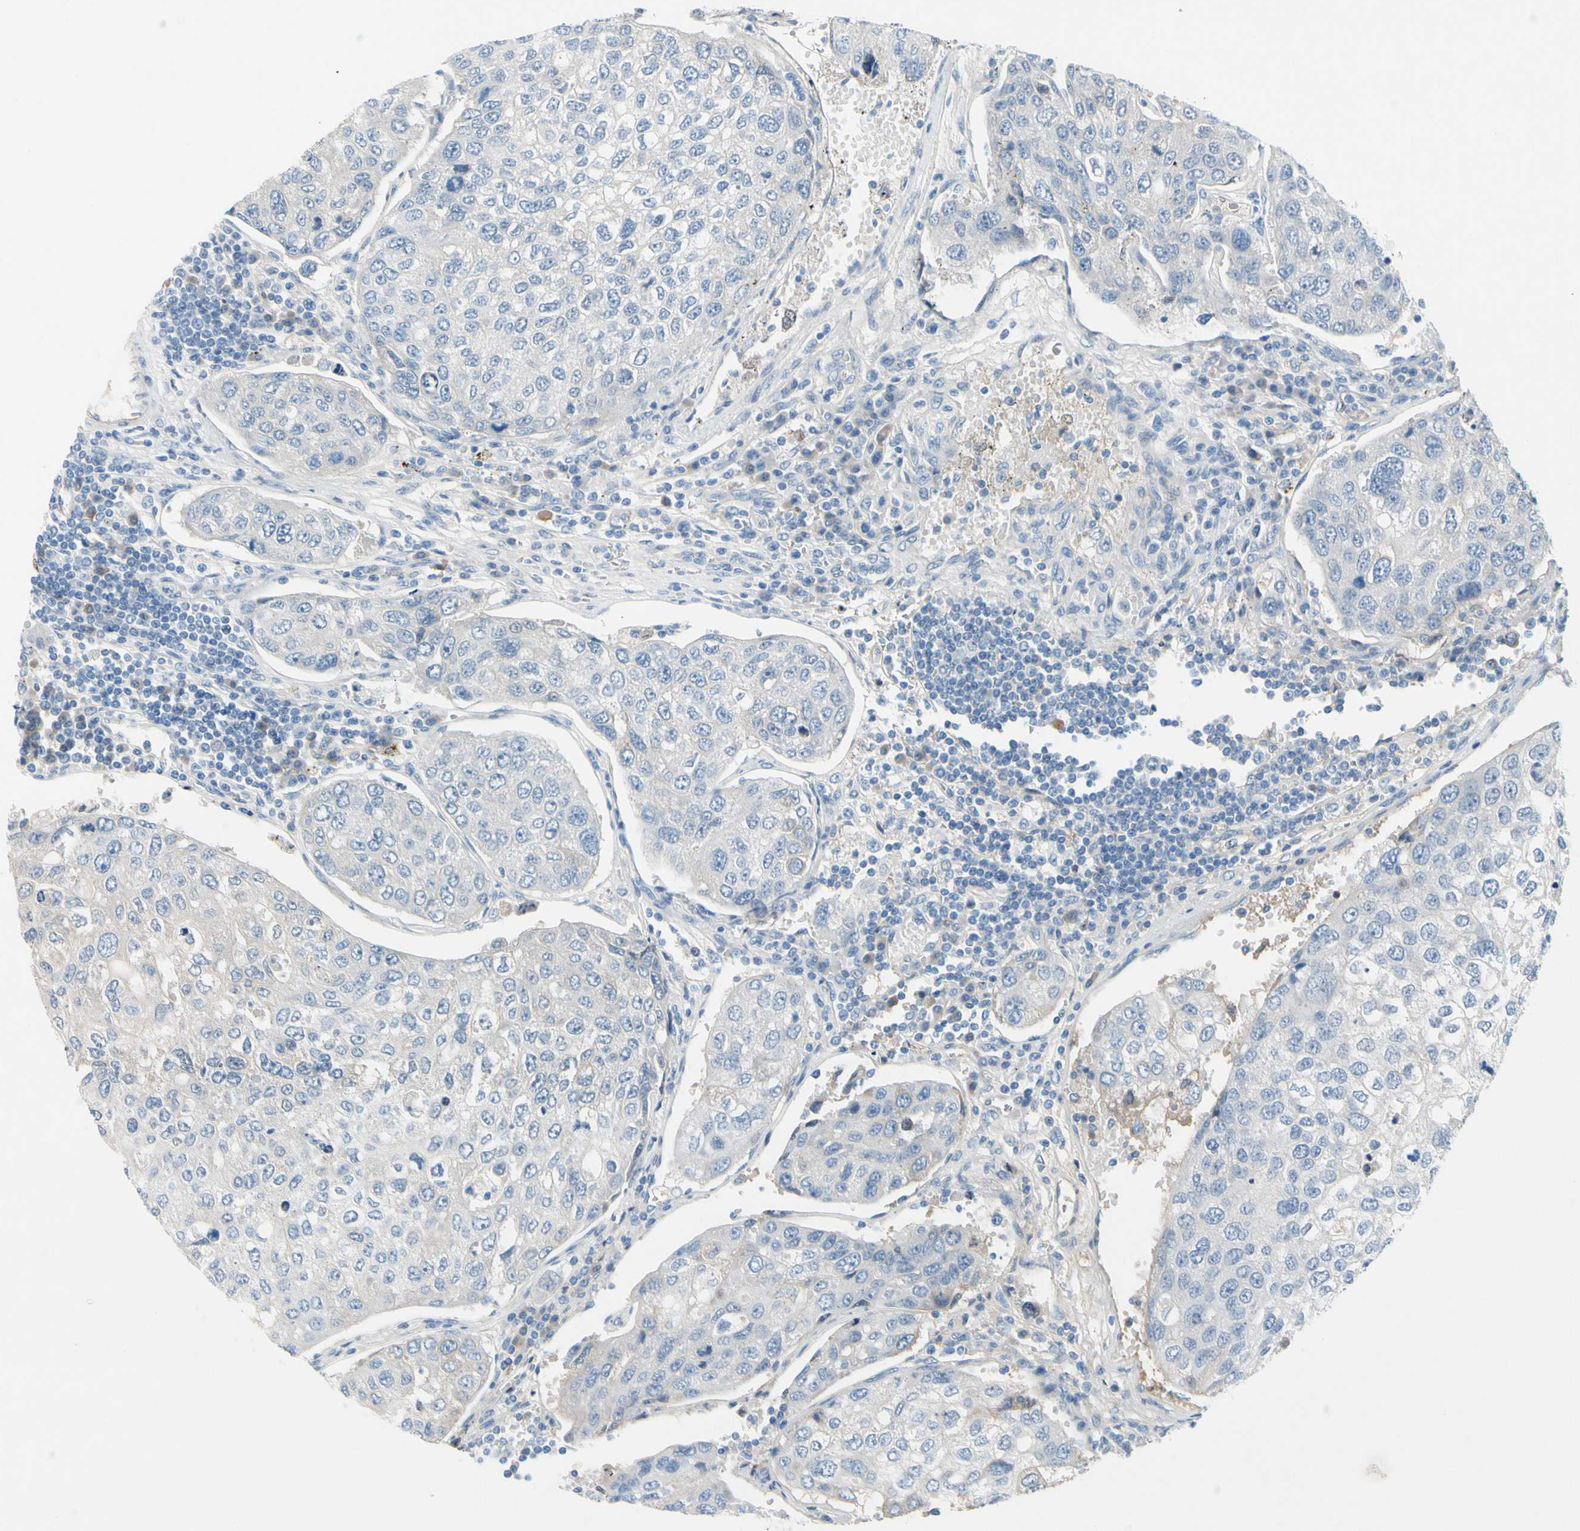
{"staining": {"intensity": "negative", "quantity": "none", "location": "none"}, "tissue": "urothelial cancer", "cell_type": "Tumor cells", "image_type": "cancer", "snomed": [{"axis": "morphology", "description": "Urothelial carcinoma, High grade"}, {"axis": "topography", "description": "Lymph node"}, {"axis": "topography", "description": "Urinary bladder"}], "caption": "Human urothelial carcinoma (high-grade) stained for a protein using IHC demonstrates no positivity in tumor cells.", "gene": "CNDP1", "patient": {"sex": "male", "age": 51}}